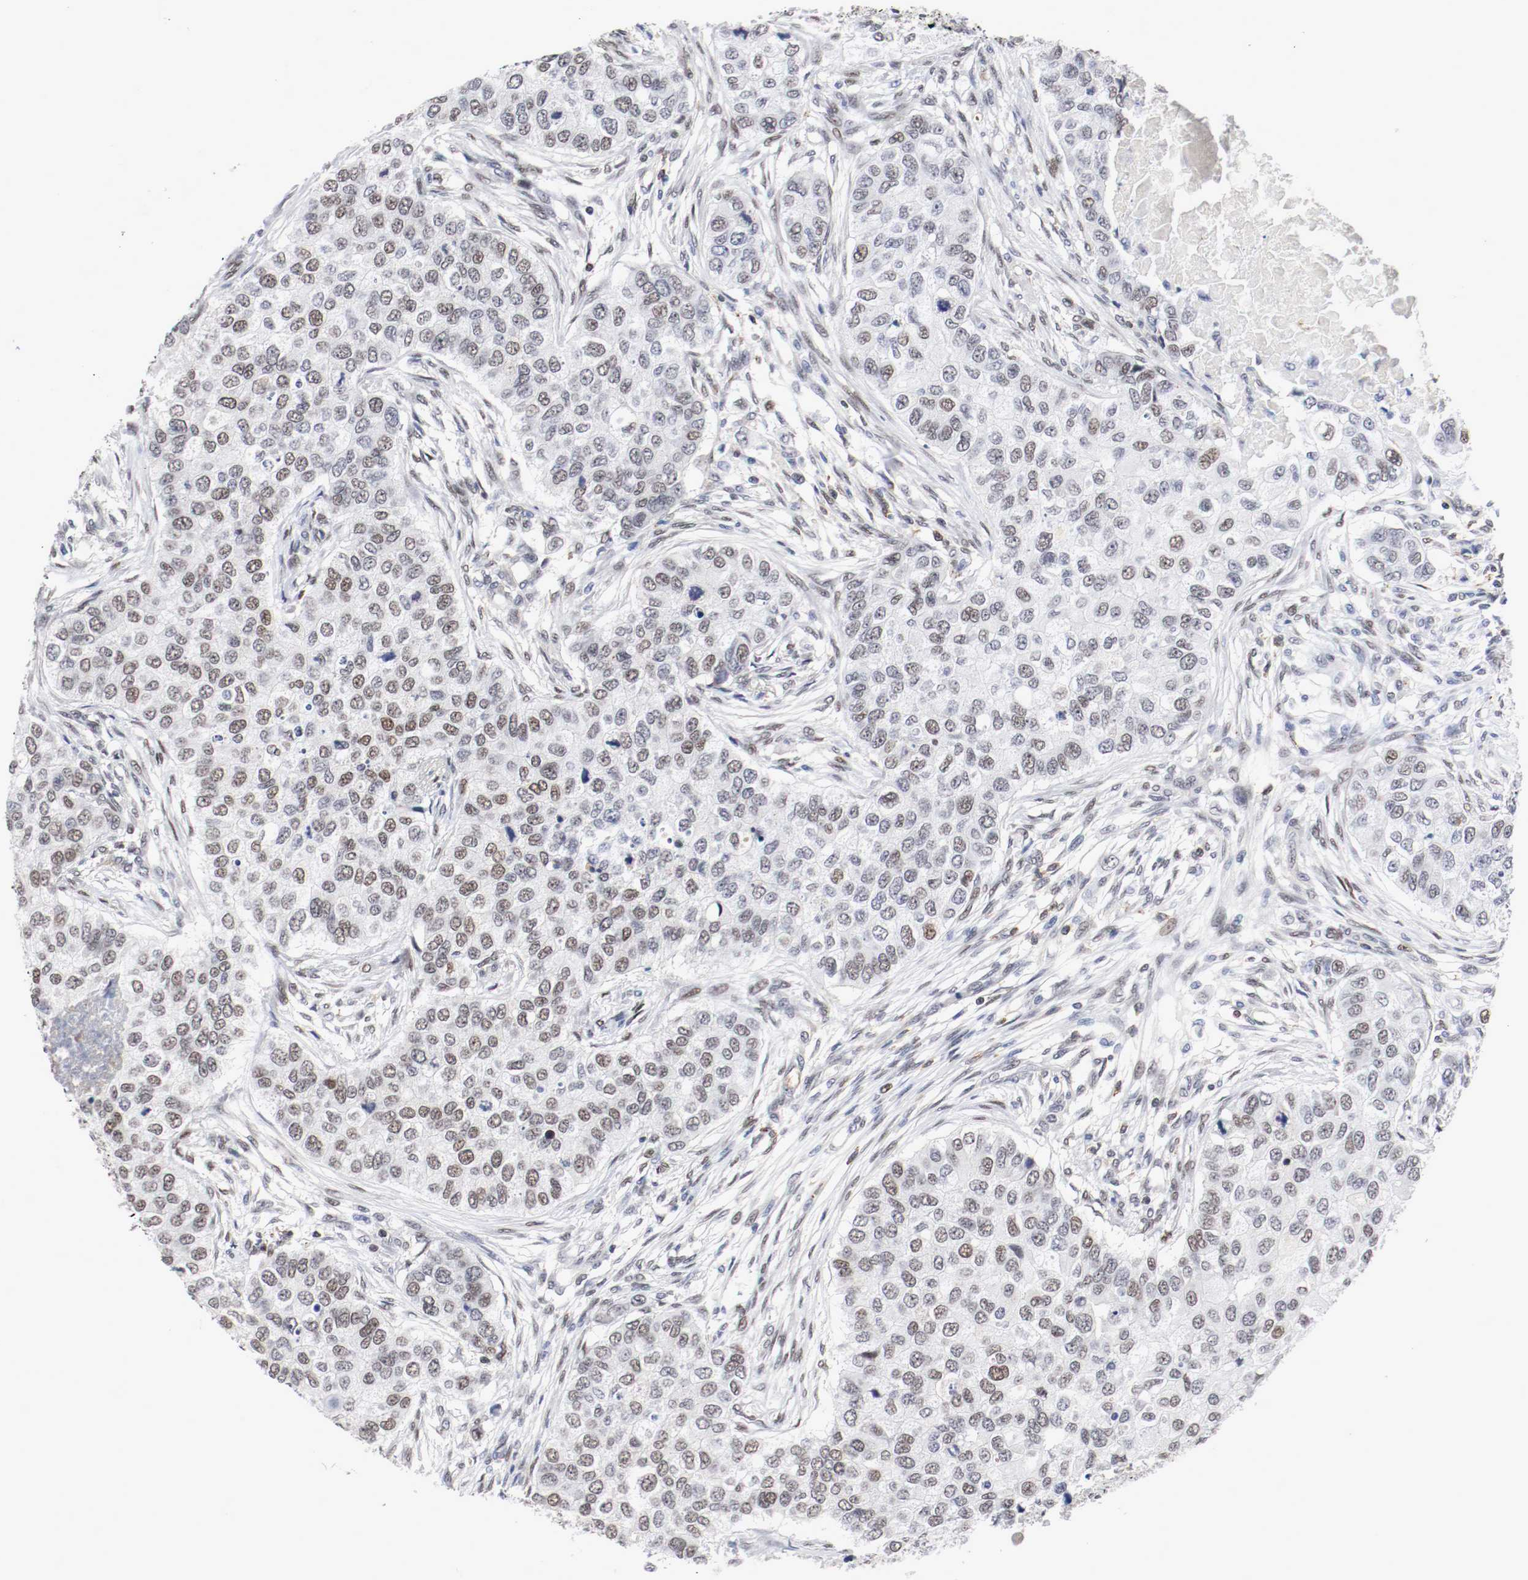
{"staining": {"intensity": "weak", "quantity": "25%-75%", "location": "nuclear"}, "tissue": "breast cancer", "cell_type": "Tumor cells", "image_type": "cancer", "snomed": [{"axis": "morphology", "description": "Normal tissue, NOS"}, {"axis": "morphology", "description": "Duct carcinoma"}, {"axis": "topography", "description": "Breast"}], "caption": "This is an image of immunohistochemistry staining of infiltrating ductal carcinoma (breast), which shows weak staining in the nuclear of tumor cells.", "gene": "JUND", "patient": {"sex": "female", "age": 49}}